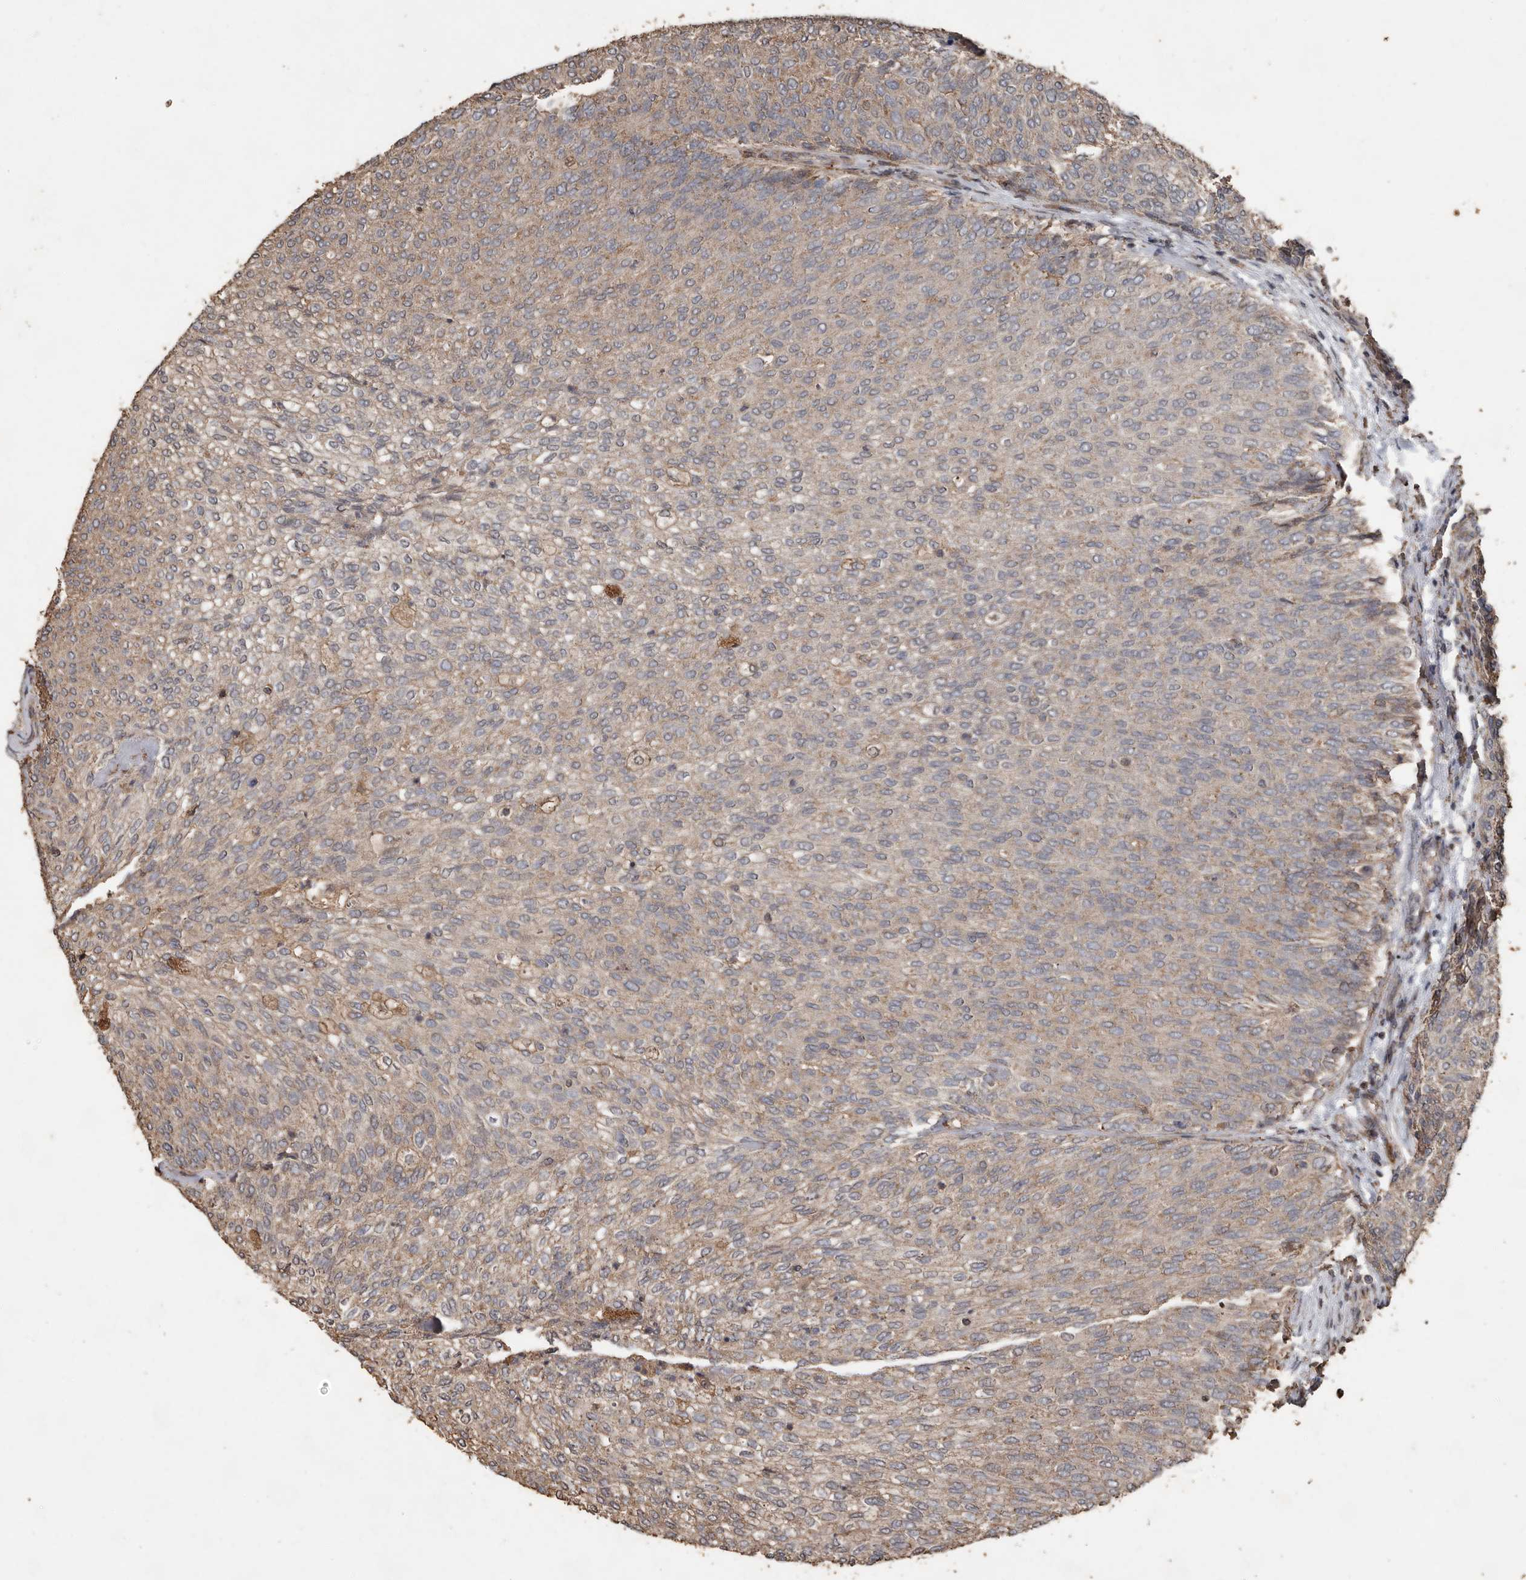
{"staining": {"intensity": "moderate", "quantity": "25%-75%", "location": "cytoplasmic/membranous"}, "tissue": "urothelial cancer", "cell_type": "Tumor cells", "image_type": "cancer", "snomed": [{"axis": "morphology", "description": "Urothelial carcinoma, Low grade"}, {"axis": "topography", "description": "Urinary bladder"}], "caption": "Immunohistochemical staining of urothelial carcinoma (low-grade) reveals medium levels of moderate cytoplasmic/membranous protein expression in about 25%-75% of tumor cells.", "gene": "RANBP17", "patient": {"sex": "female", "age": 79}}